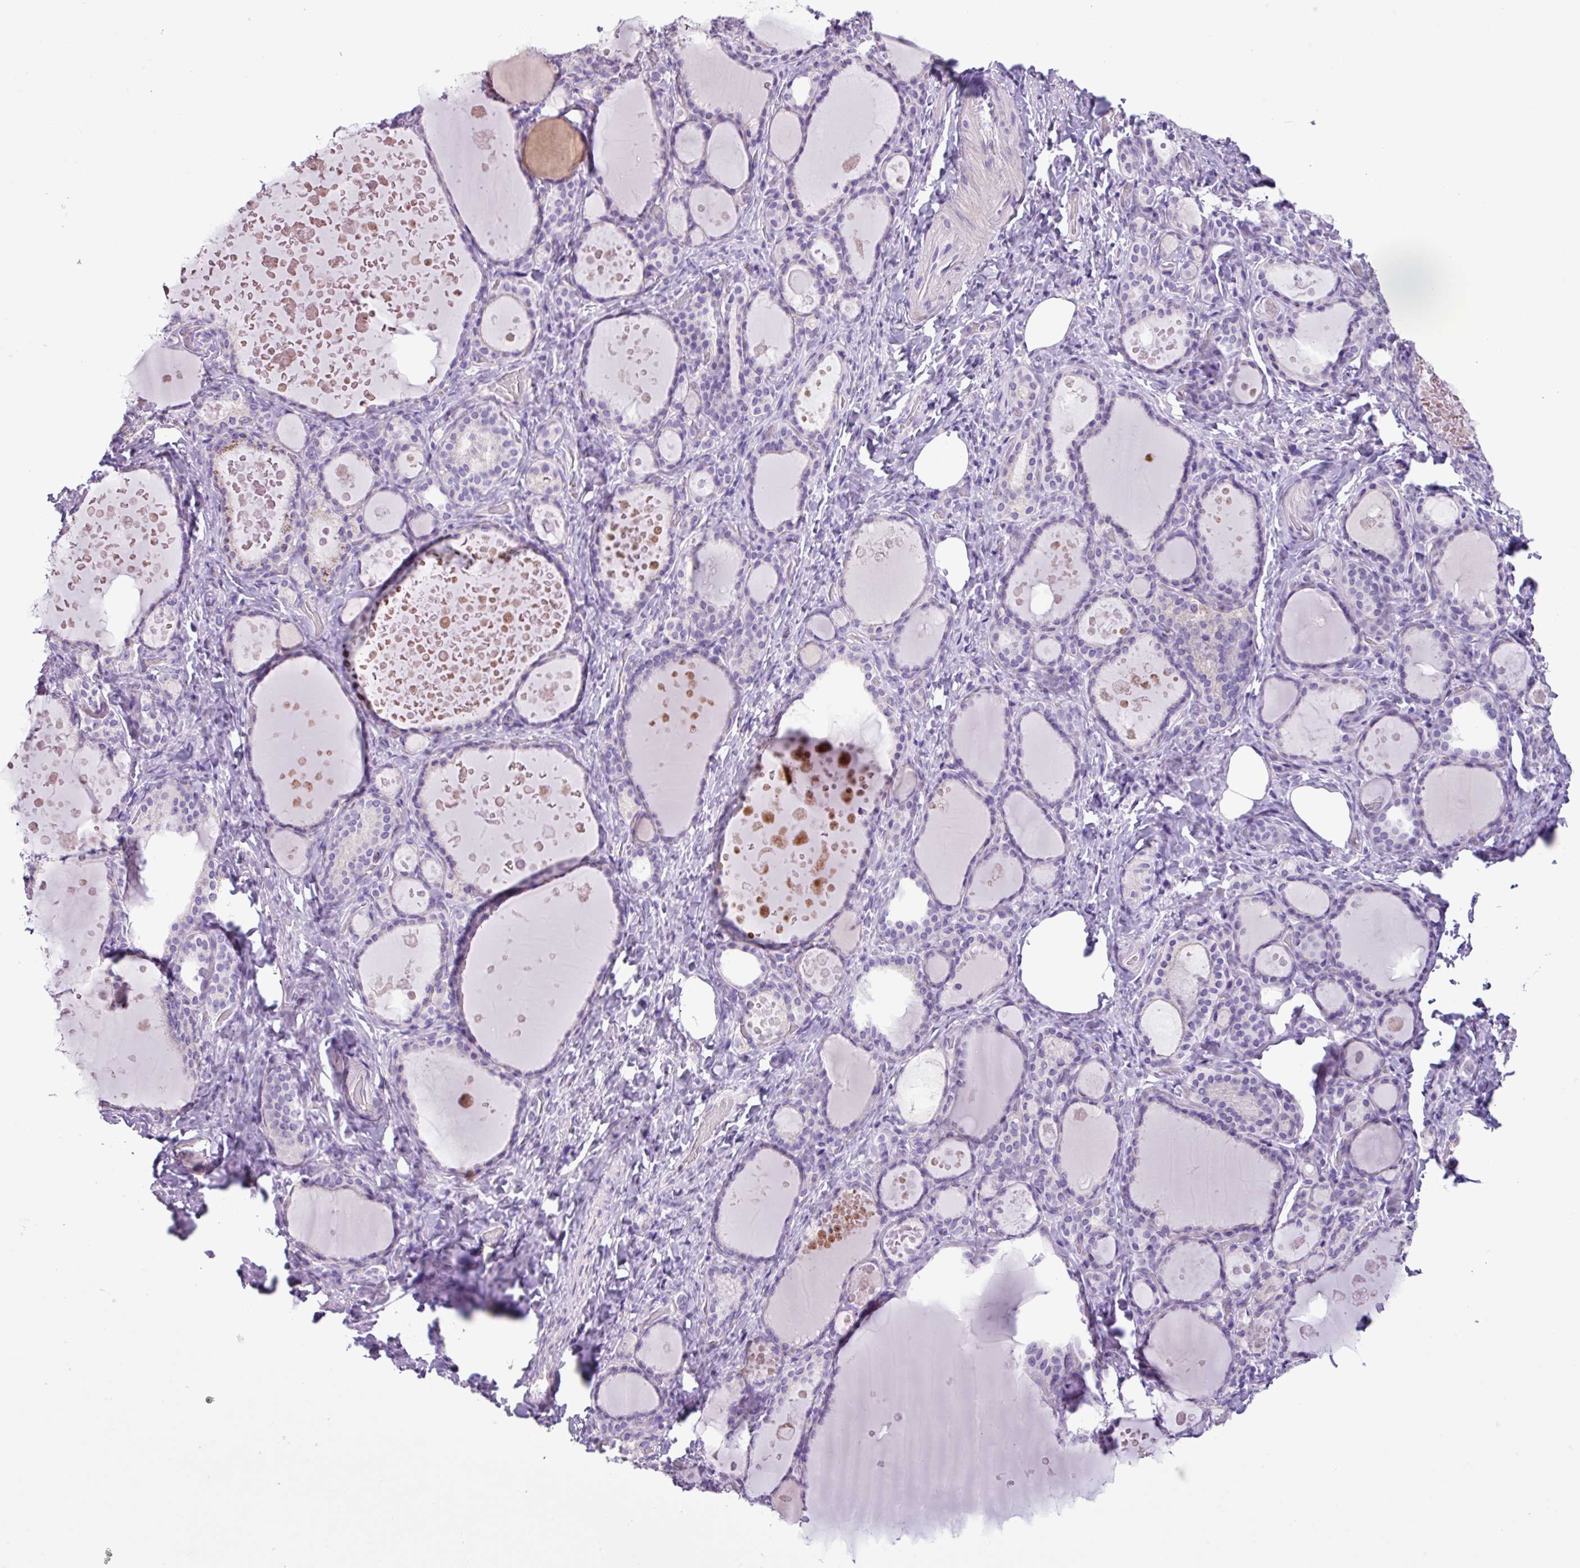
{"staining": {"intensity": "negative", "quantity": "none", "location": "none"}, "tissue": "thyroid gland", "cell_type": "Glandular cells", "image_type": "normal", "snomed": [{"axis": "morphology", "description": "Normal tissue, NOS"}, {"axis": "topography", "description": "Thyroid gland"}], "caption": "Immunohistochemical staining of benign human thyroid gland shows no significant expression in glandular cells.", "gene": "CYSTM1", "patient": {"sex": "female", "age": 46}}